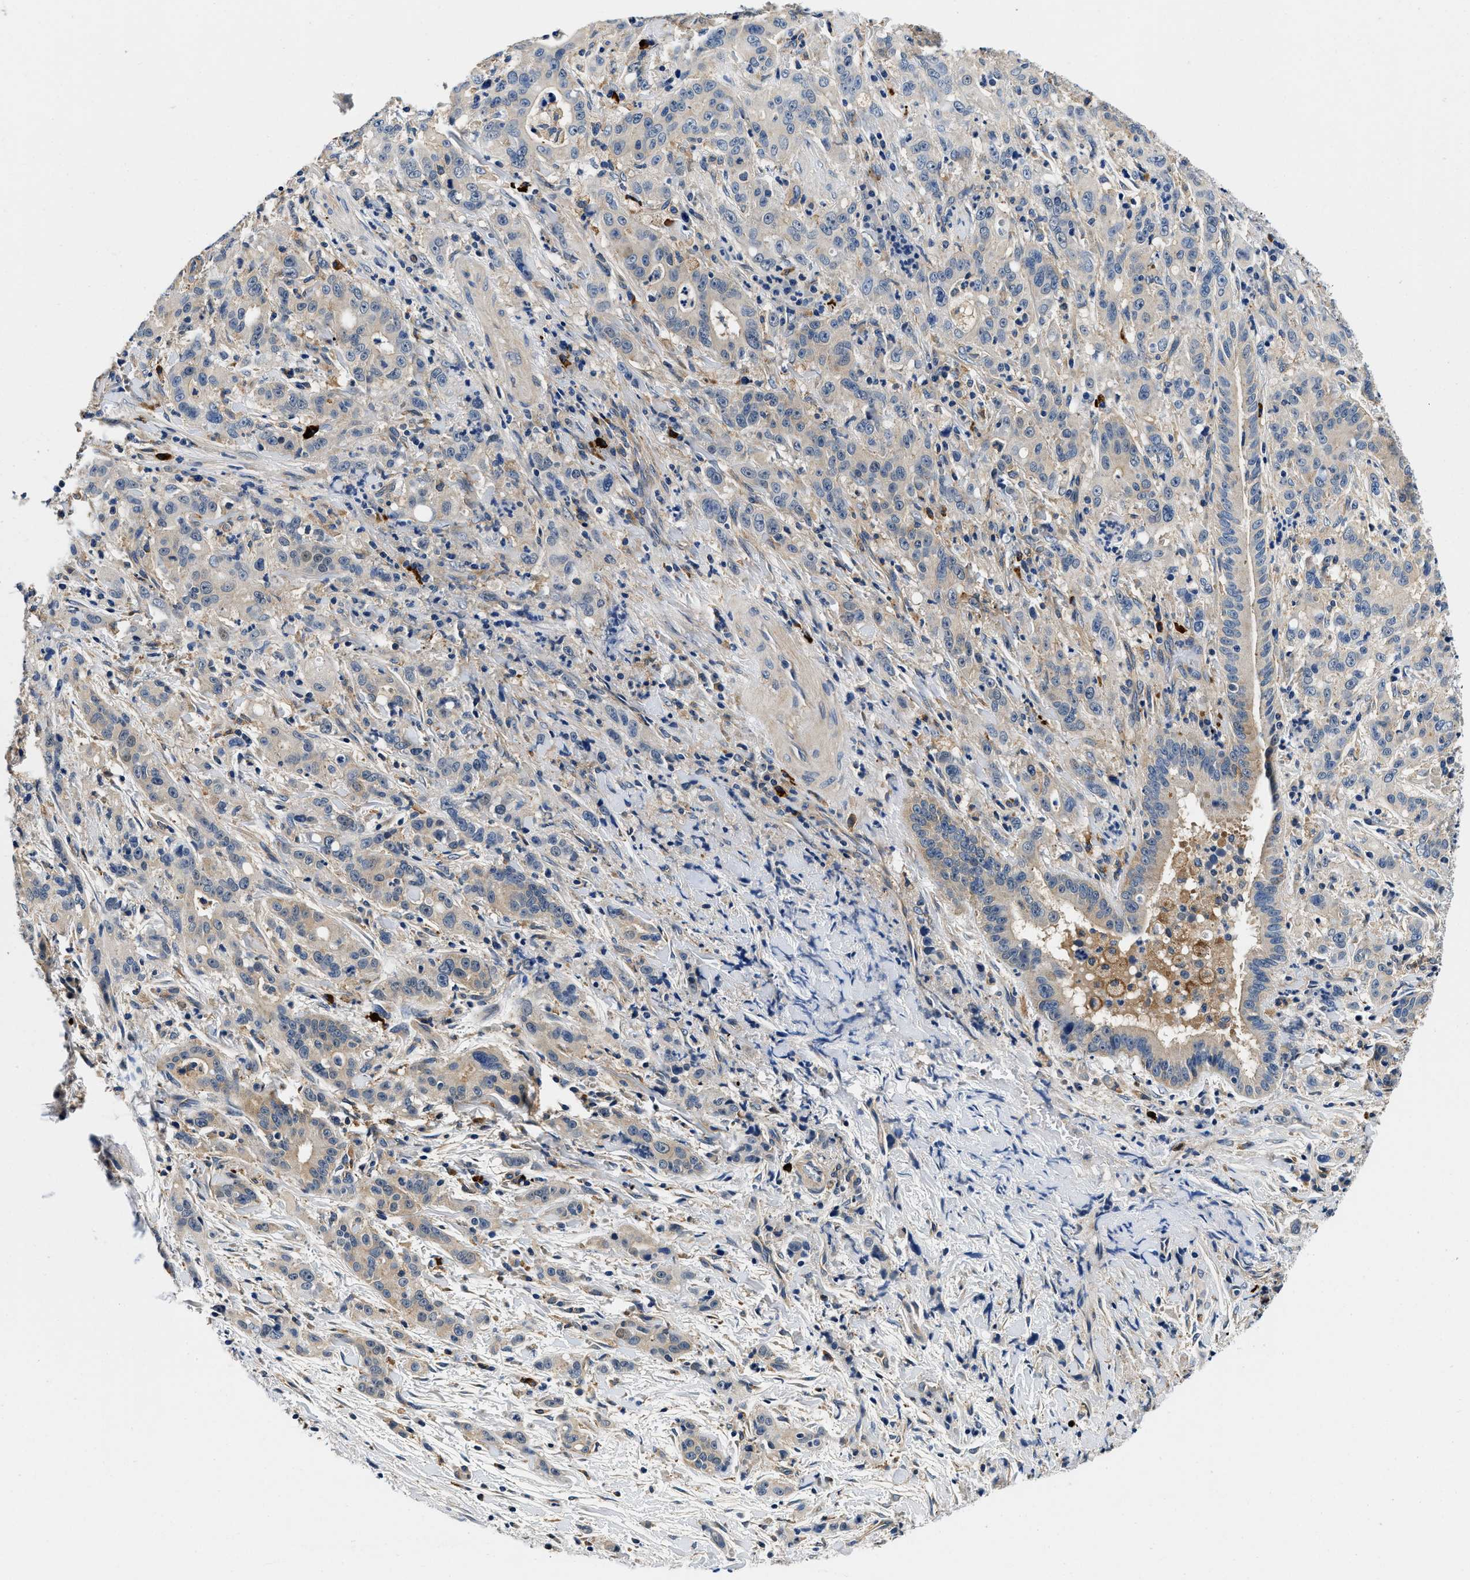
{"staining": {"intensity": "moderate", "quantity": "25%-75%", "location": "cytoplasmic/membranous"}, "tissue": "liver cancer", "cell_type": "Tumor cells", "image_type": "cancer", "snomed": [{"axis": "morphology", "description": "Cholangiocarcinoma"}, {"axis": "topography", "description": "Liver"}], "caption": "The photomicrograph shows immunohistochemical staining of liver cancer (cholangiocarcinoma). There is moderate cytoplasmic/membranous positivity is present in approximately 25%-75% of tumor cells. (IHC, brightfield microscopy, high magnification).", "gene": "ZFAND3", "patient": {"sex": "female", "age": 38}}